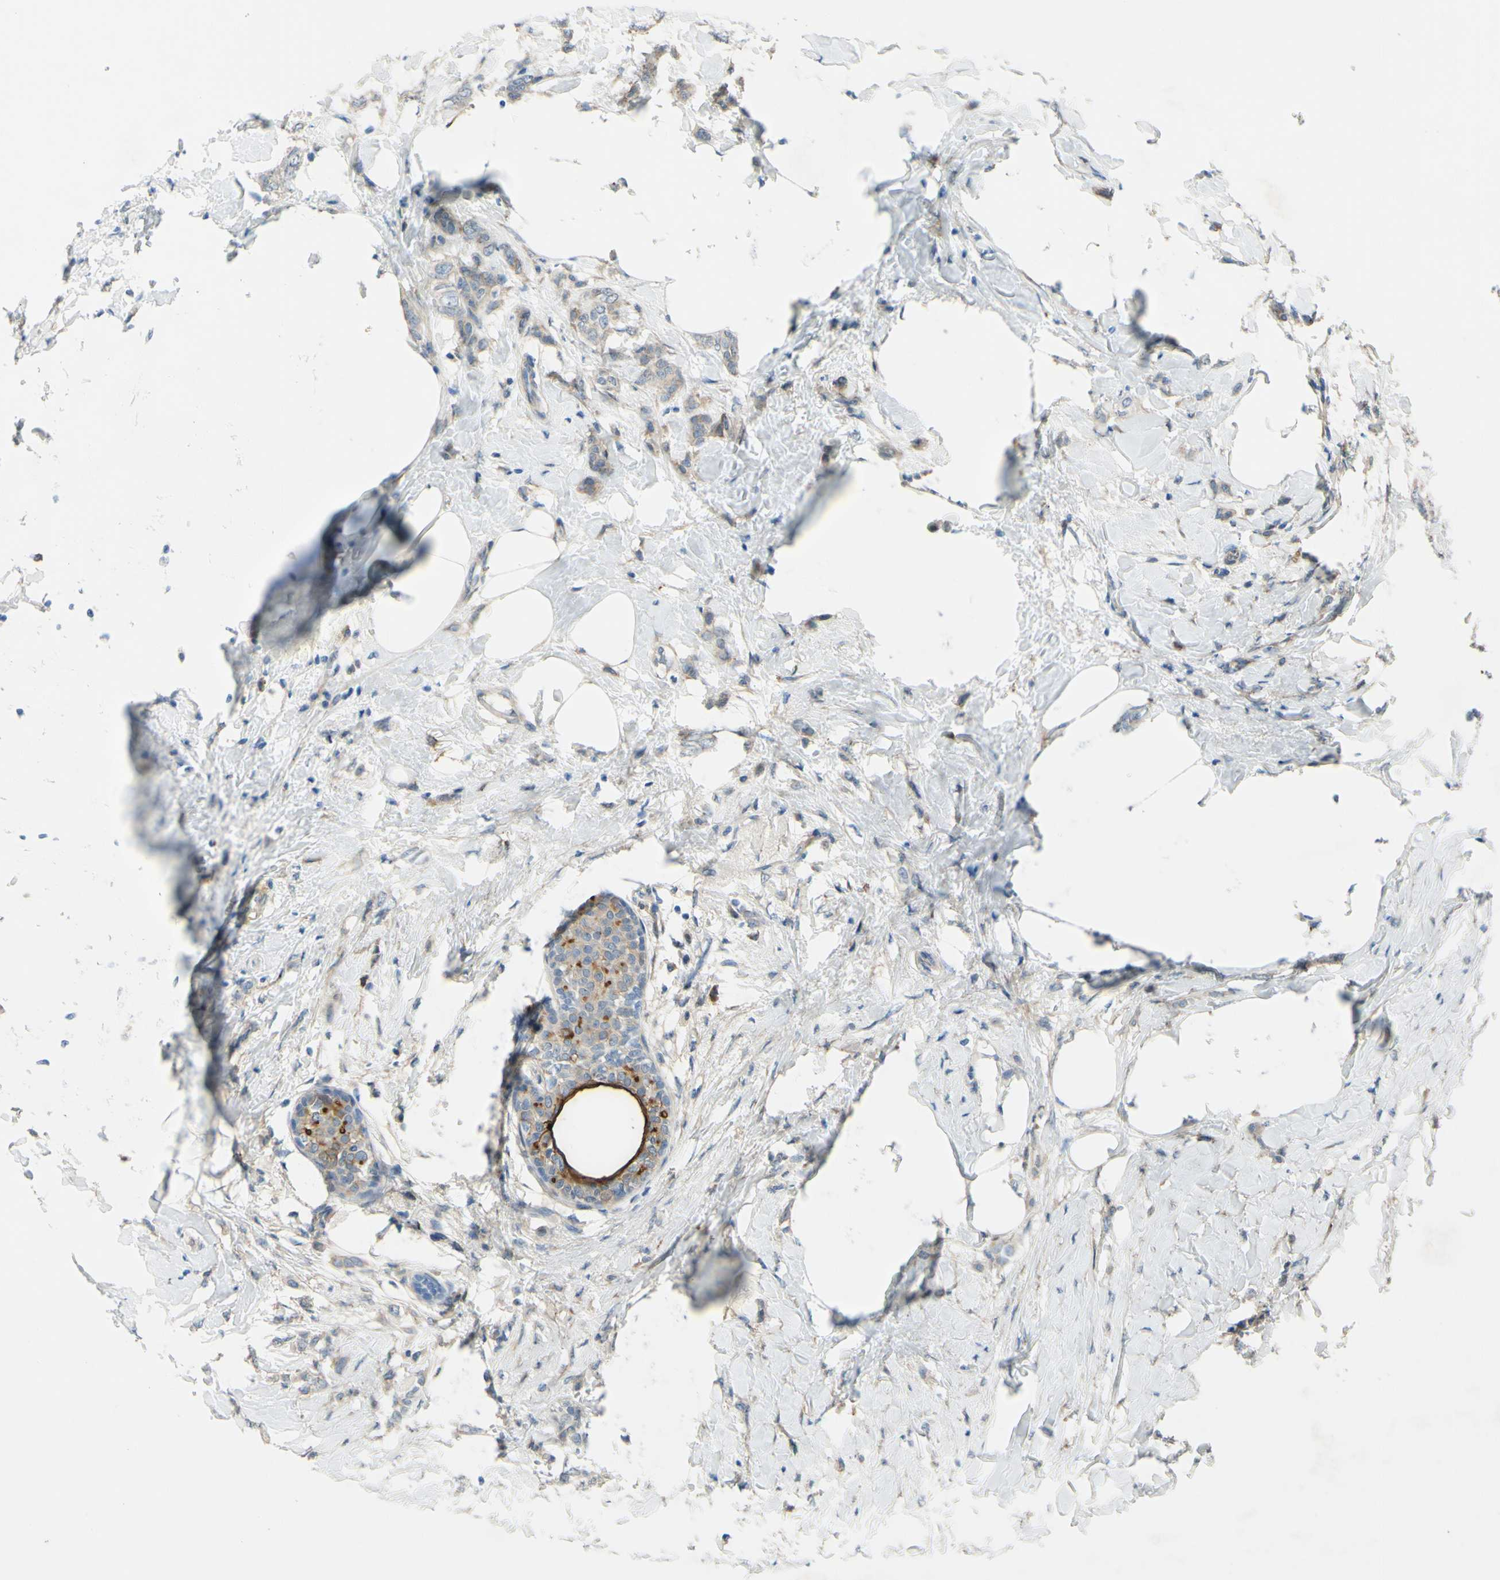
{"staining": {"intensity": "weak", "quantity": "25%-75%", "location": "cytoplasmic/membranous"}, "tissue": "breast cancer", "cell_type": "Tumor cells", "image_type": "cancer", "snomed": [{"axis": "morphology", "description": "Lobular carcinoma, in situ"}, {"axis": "morphology", "description": "Lobular carcinoma"}, {"axis": "topography", "description": "Breast"}], "caption": "This is a micrograph of IHC staining of lobular carcinoma (breast), which shows weak staining in the cytoplasmic/membranous of tumor cells.", "gene": "ARHGAP1", "patient": {"sex": "female", "age": 41}}